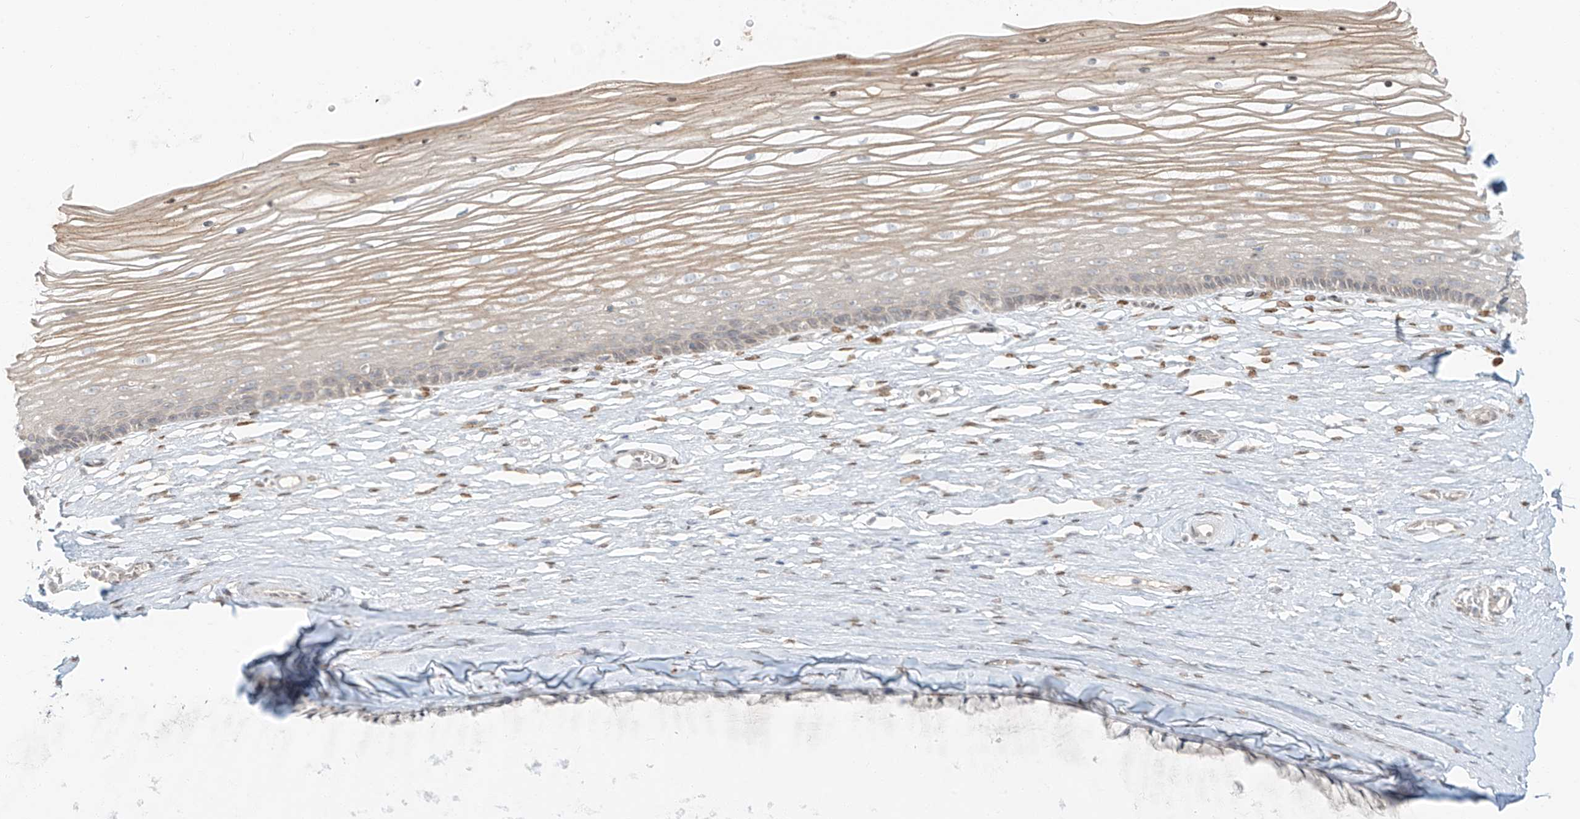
{"staining": {"intensity": "weak", "quantity": "25%-75%", "location": "cytoplasmic/membranous"}, "tissue": "vagina", "cell_type": "Squamous epithelial cells", "image_type": "normal", "snomed": [{"axis": "morphology", "description": "Normal tissue, NOS"}, {"axis": "topography", "description": "Vagina"}, {"axis": "topography", "description": "Cervix"}], "caption": "Immunohistochemical staining of normal vagina demonstrates 25%-75% levels of weak cytoplasmic/membranous protein expression in about 25%-75% of squamous epithelial cells. Immunohistochemistry stains the protein of interest in brown and the nuclei are stained blue.", "gene": "ZNF774", "patient": {"sex": "female", "age": 40}}